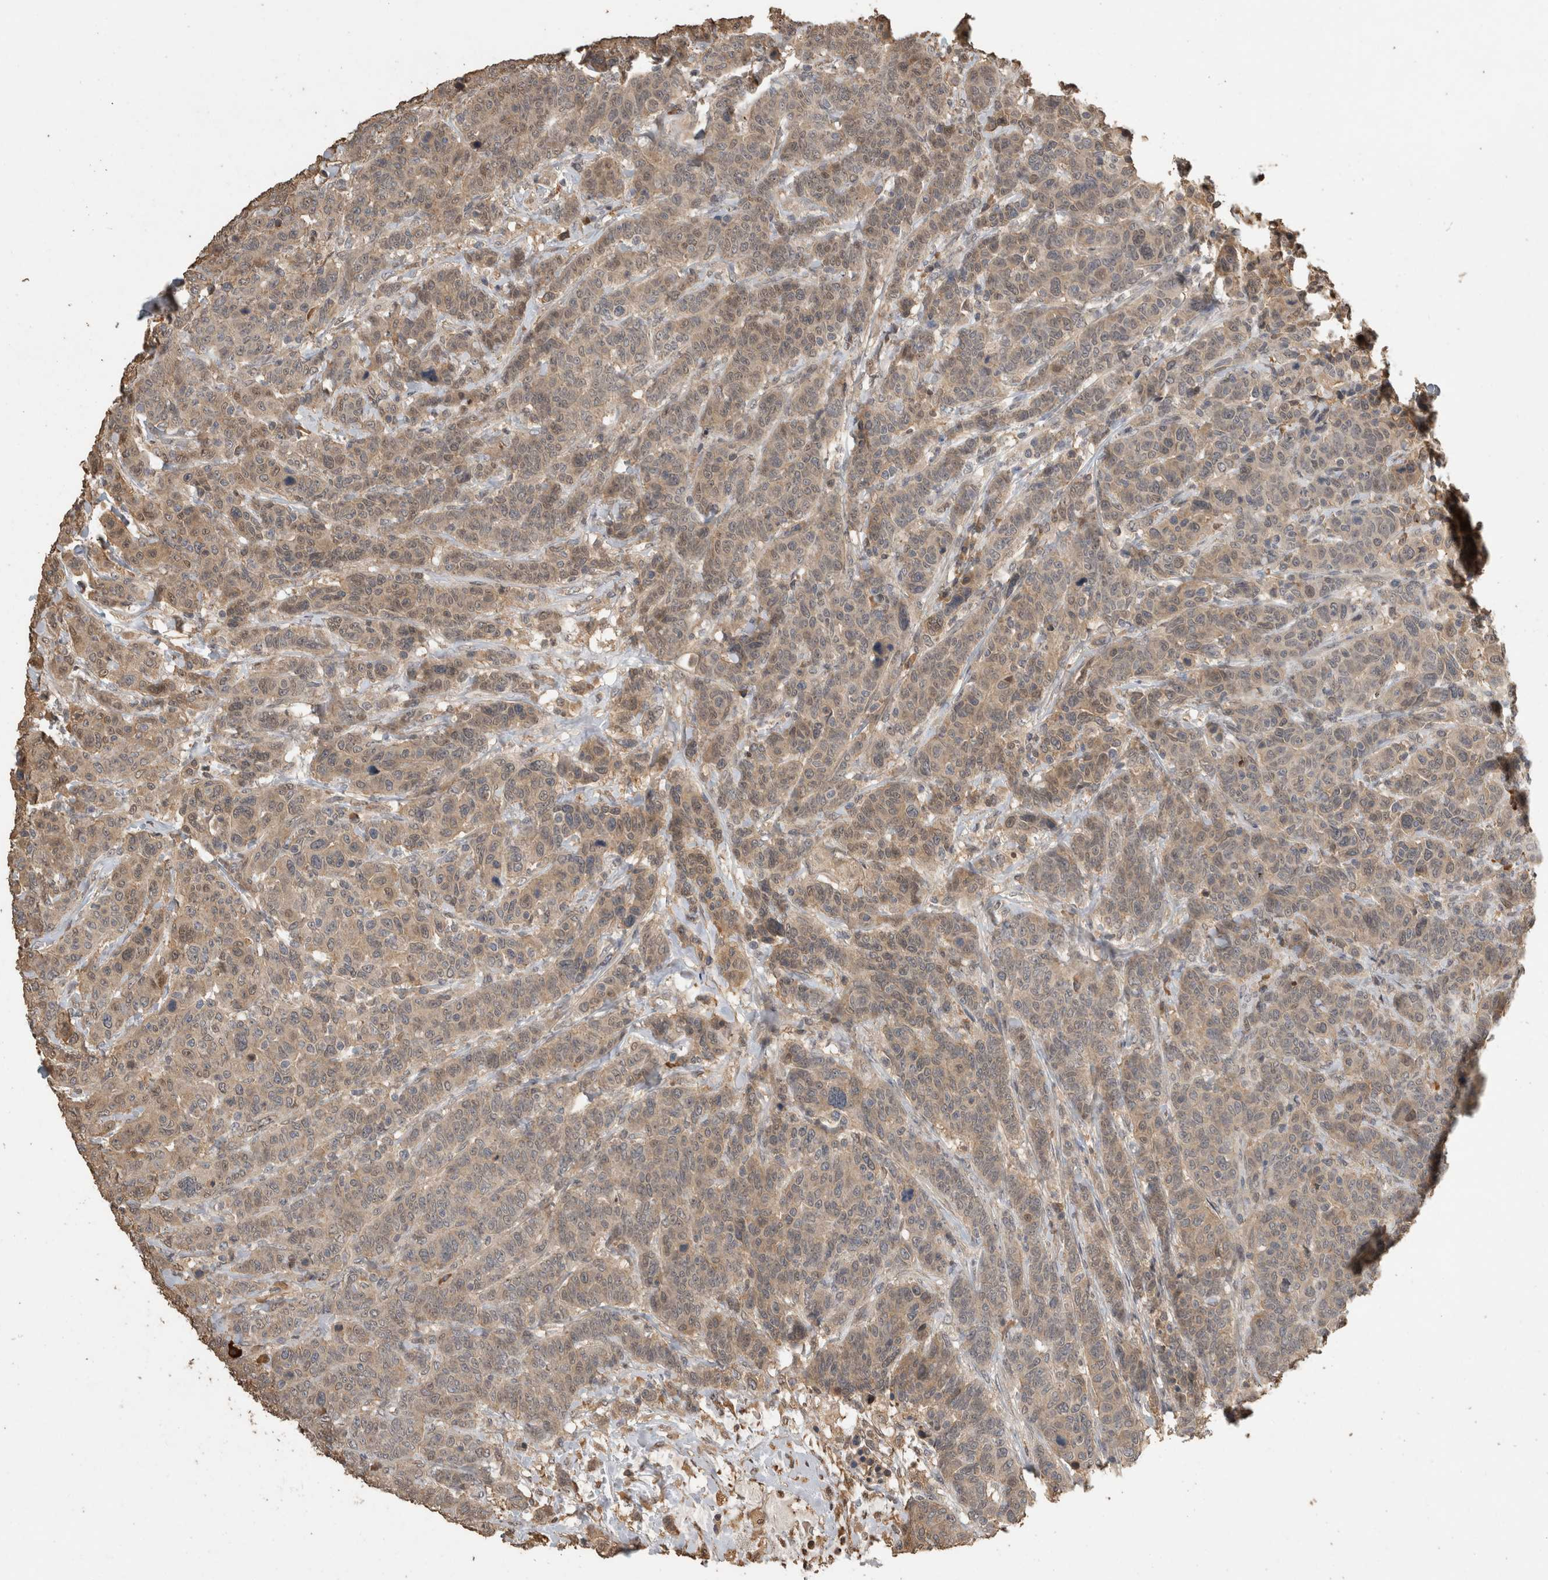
{"staining": {"intensity": "weak", "quantity": "25%-75%", "location": "cytoplasmic/membranous"}, "tissue": "breast cancer", "cell_type": "Tumor cells", "image_type": "cancer", "snomed": [{"axis": "morphology", "description": "Duct carcinoma"}, {"axis": "topography", "description": "Breast"}], "caption": "Protein expression analysis of human intraductal carcinoma (breast) reveals weak cytoplasmic/membranous positivity in approximately 25%-75% of tumor cells.", "gene": "RHPN1", "patient": {"sex": "female", "age": 37}}